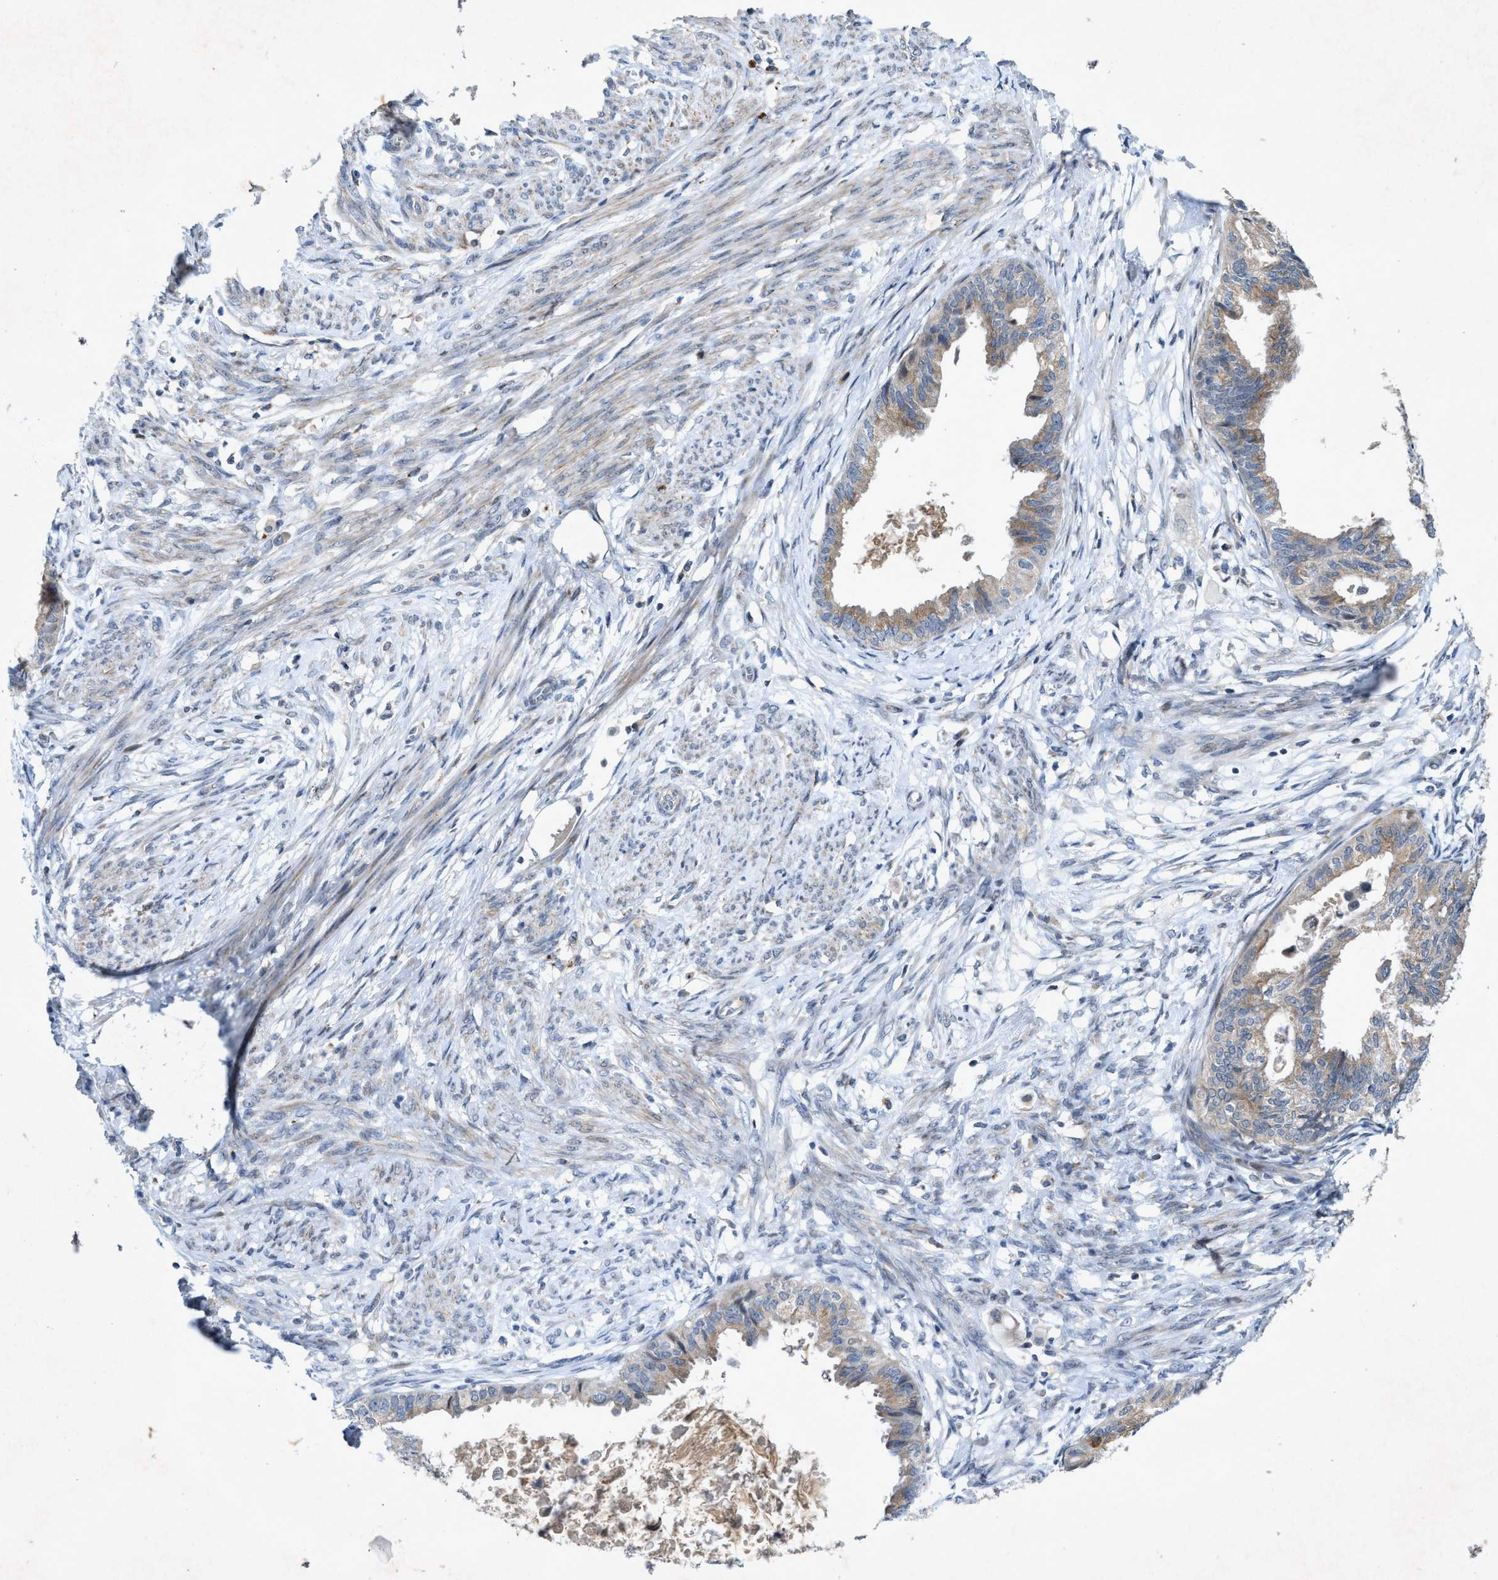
{"staining": {"intensity": "weak", "quantity": "<25%", "location": "cytoplasmic/membranous"}, "tissue": "cervical cancer", "cell_type": "Tumor cells", "image_type": "cancer", "snomed": [{"axis": "morphology", "description": "Normal tissue, NOS"}, {"axis": "morphology", "description": "Adenocarcinoma, NOS"}, {"axis": "topography", "description": "Cervix"}, {"axis": "topography", "description": "Endometrium"}], "caption": "The micrograph exhibits no staining of tumor cells in cervical cancer (adenocarcinoma). (Immunohistochemistry, brightfield microscopy, high magnification).", "gene": "URGCP", "patient": {"sex": "female", "age": 86}}